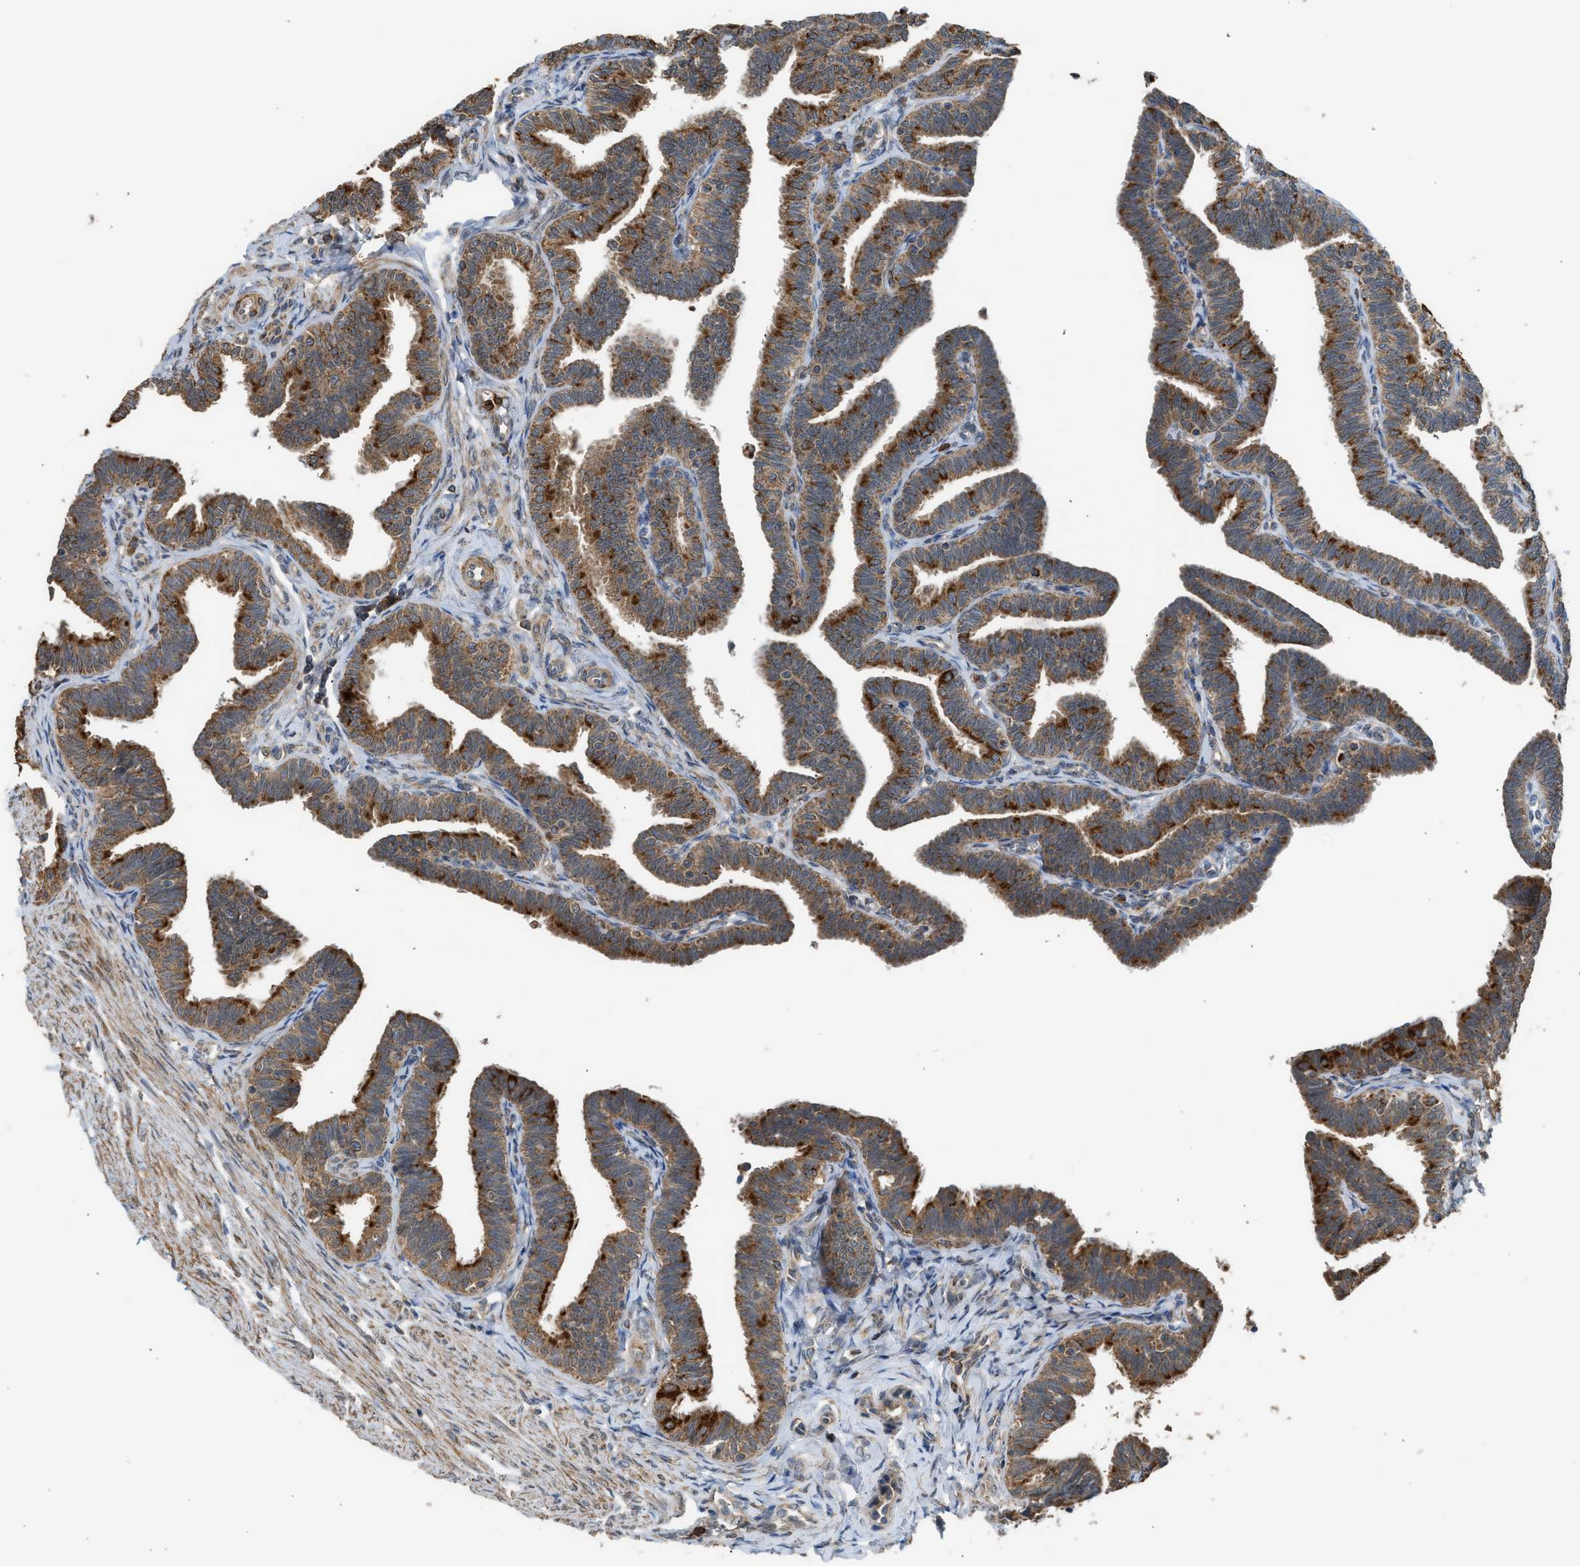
{"staining": {"intensity": "strong", "quantity": ">75%", "location": "cytoplasmic/membranous"}, "tissue": "fallopian tube", "cell_type": "Glandular cells", "image_type": "normal", "snomed": [{"axis": "morphology", "description": "Normal tissue, NOS"}, {"axis": "topography", "description": "Fallopian tube"}, {"axis": "topography", "description": "Ovary"}], "caption": "Fallopian tube stained with IHC demonstrates strong cytoplasmic/membranous expression in approximately >75% of glandular cells.", "gene": "STARD3", "patient": {"sex": "female", "age": 23}}